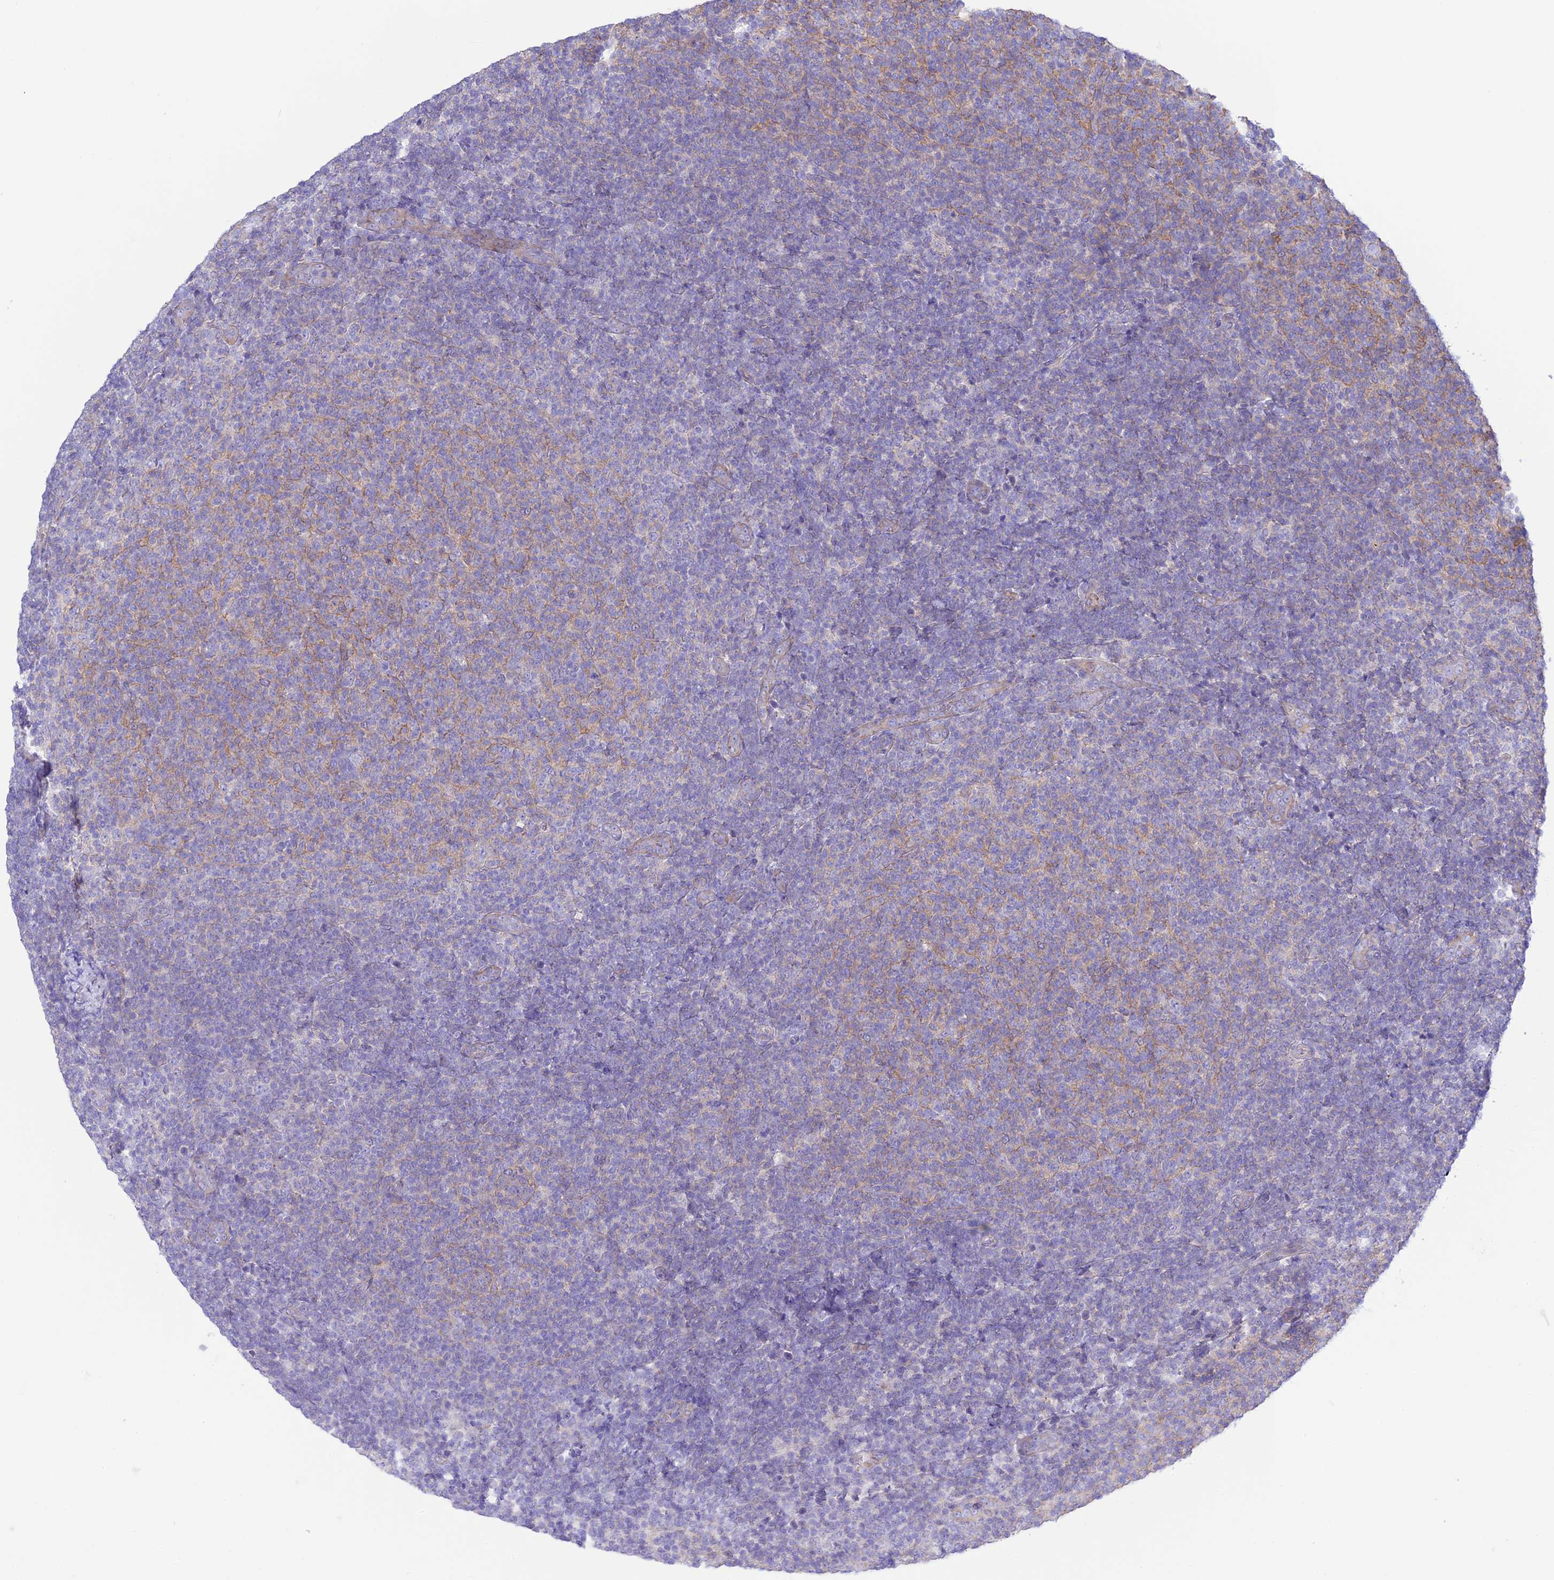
{"staining": {"intensity": "negative", "quantity": "none", "location": "none"}, "tissue": "lymphoma", "cell_type": "Tumor cells", "image_type": "cancer", "snomed": [{"axis": "morphology", "description": "Malignant lymphoma, non-Hodgkin's type, Low grade"}, {"axis": "topography", "description": "Lymph node"}], "caption": "Immunohistochemical staining of human lymphoma reveals no significant expression in tumor cells.", "gene": "CHSY3", "patient": {"sex": "male", "age": 66}}